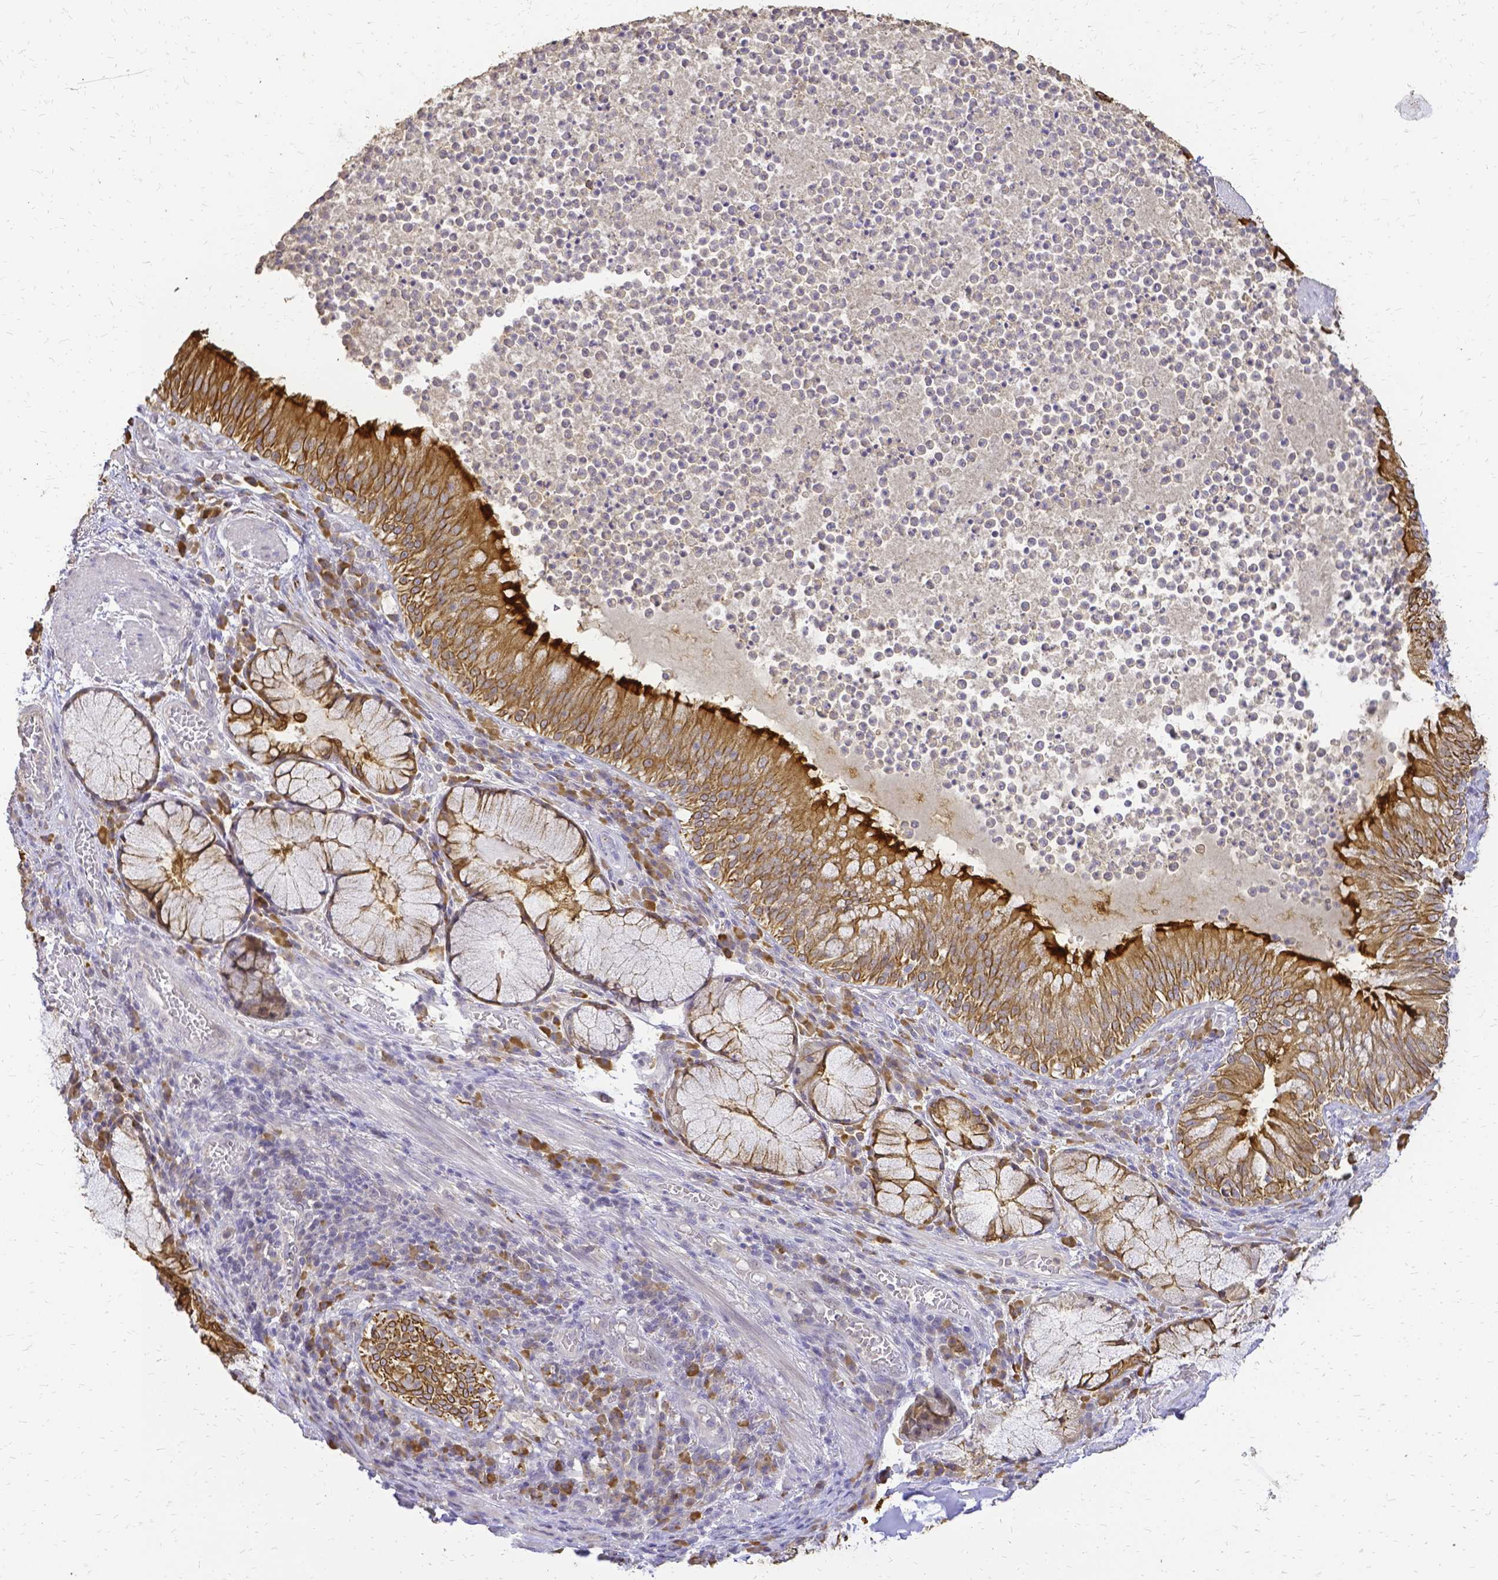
{"staining": {"intensity": "strong", "quantity": ">75%", "location": "cytoplasmic/membranous"}, "tissue": "bronchus", "cell_type": "Respiratory epithelial cells", "image_type": "normal", "snomed": [{"axis": "morphology", "description": "Normal tissue, NOS"}, {"axis": "topography", "description": "Lymph node"}, {"axis": "topography", "description": "Bronchus"}], "caption": "Brown immunohistochemical staining in unremarkable human bronchus reveals strong cytoplasmic/membranous expression in about >75% of respiratory epithelial cells.", "gene": "CIB1", "patient": {"sex": "male", "age": 56}}